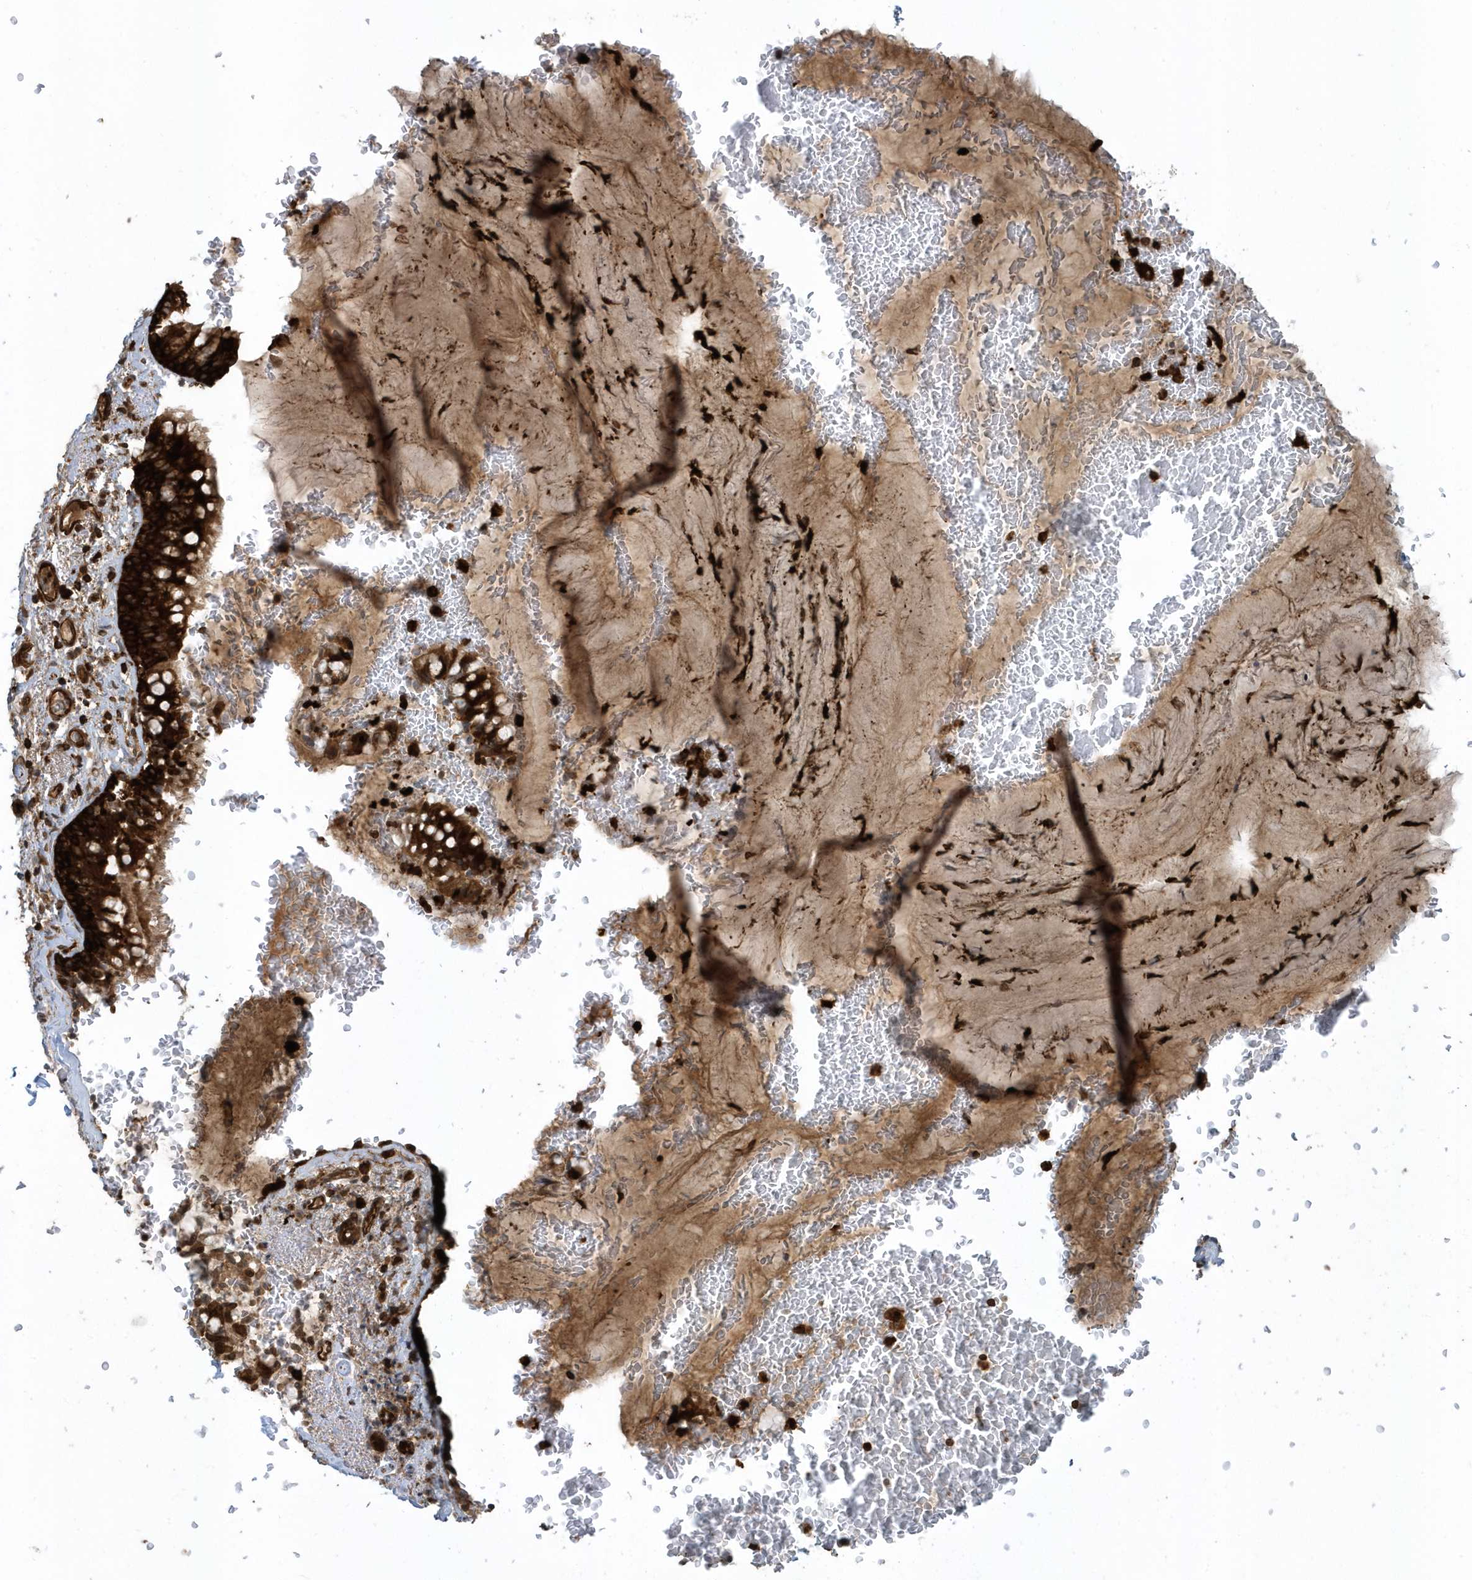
{"staining": {"intensity": "strong", "quantity": ">75%", "location": "cytoplasmic/membranous"}, "tissue": "bronchus", "cell_type": "Respiratory epithelial cells", "image_type": "normal", "snomed": [{"axis": "morphology", "description": "Normal tissue, NOS"}, {"axis": "topography", "description": "Cartilage tissue"}, {"axis": "topography", "description": "Bronchus"}], "caption": "Strong cytoplasmic/membranous staining is identified in approximately >75% of respiratory epithelial cells in benign bronchus.", "gene": "CLCN6", "patient": {"sex": "female", "age": 36}}